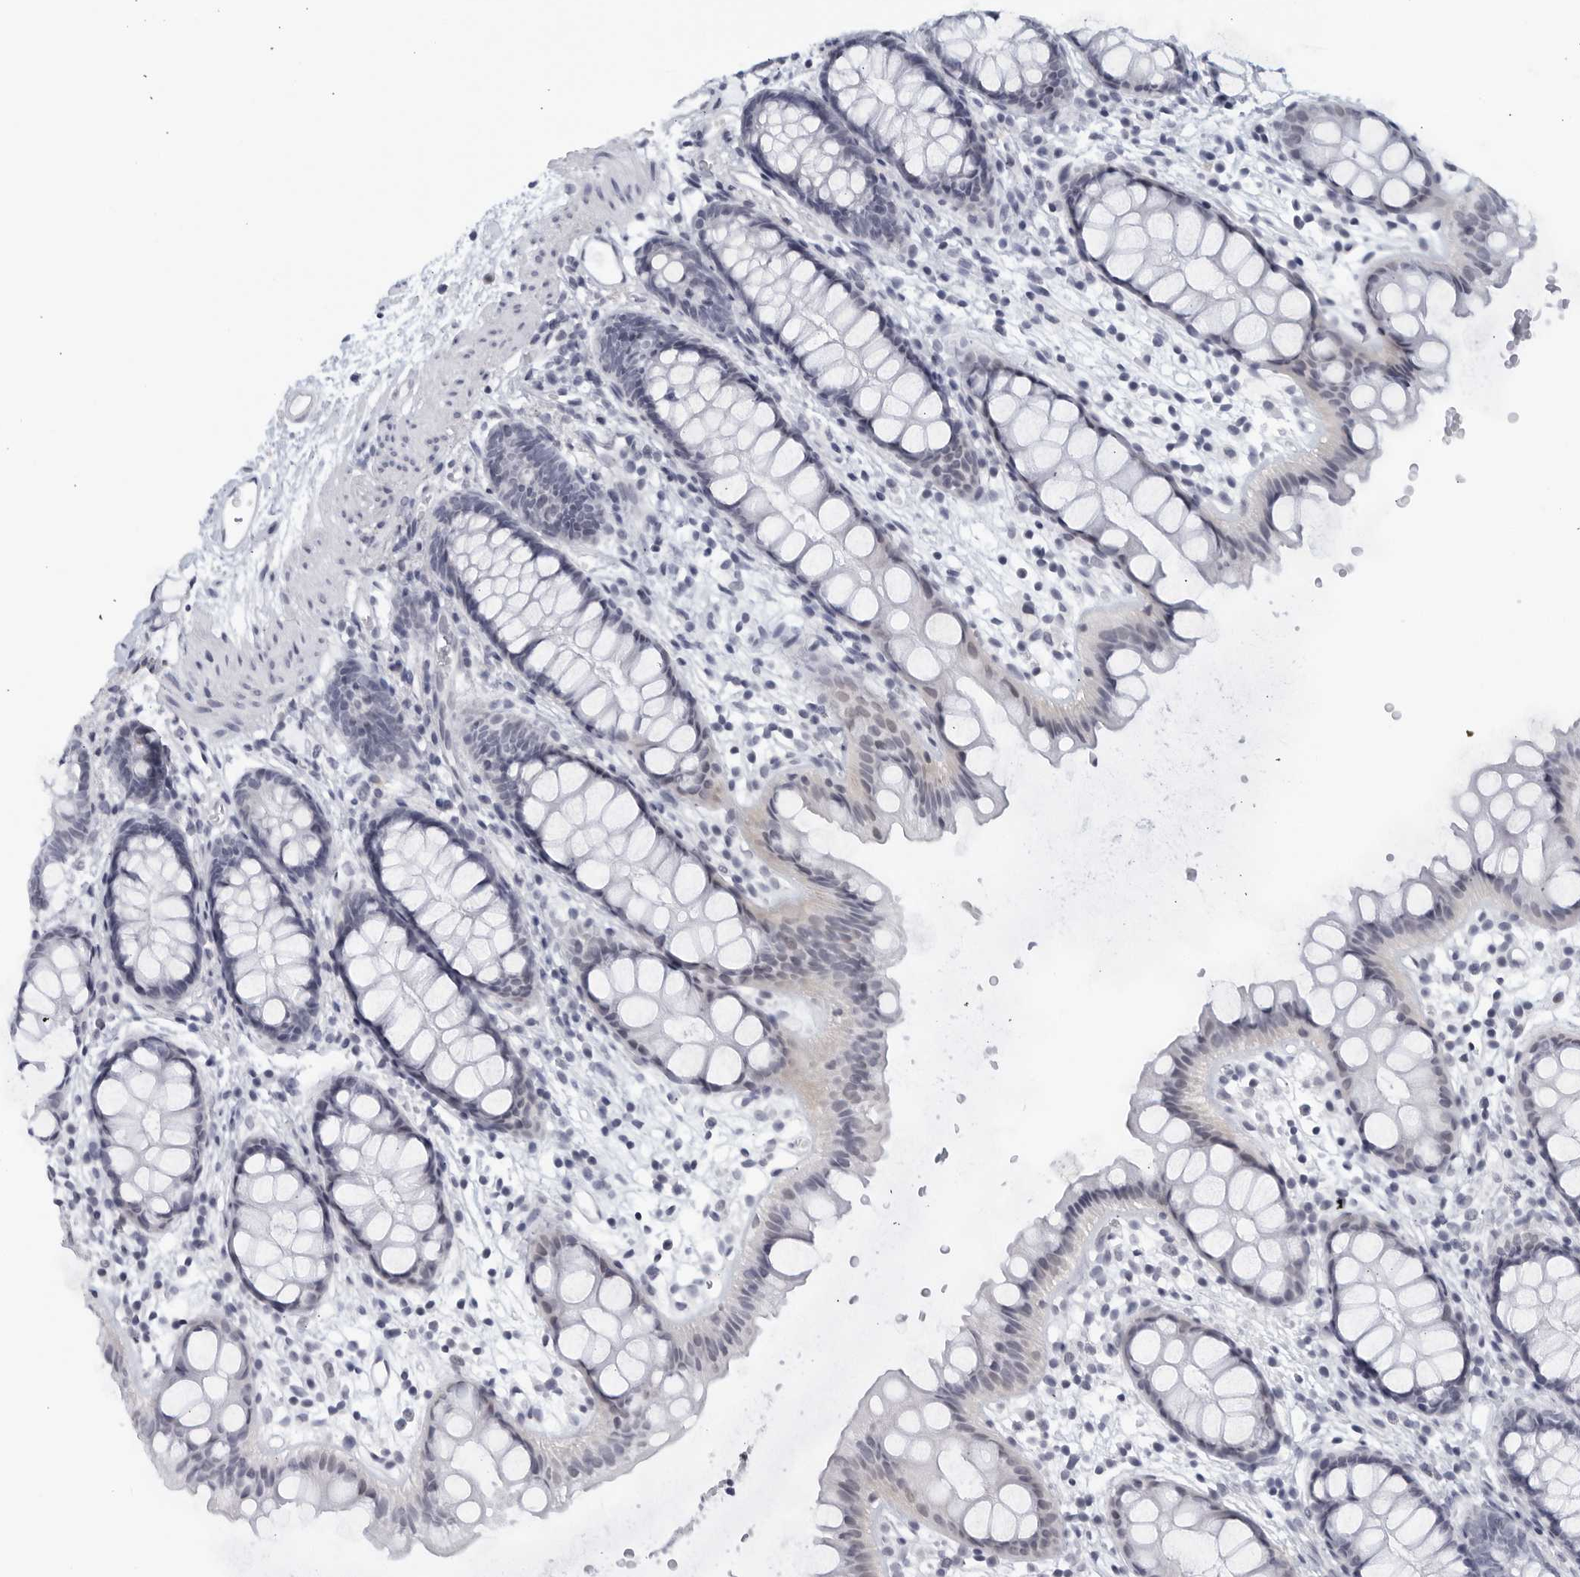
{"staining": {"intensity": "negative", "quantity": "none", "location": "none"}, "tissue": "rectum", "cell_type": "Glandular cells", "image_type": "normal", "snomed": [{"axis": "morphology", "description": "Normal tissue, NOS"}, {"axis": "topography", "description": "Rectum"}], "caption": "IHC photomicrograph of unremarkable rectum stained for a protein (brown), which displays no positivity in glandular cells.", "gene": "KLK7", "patient": {"sex": "female", "age": 65}}